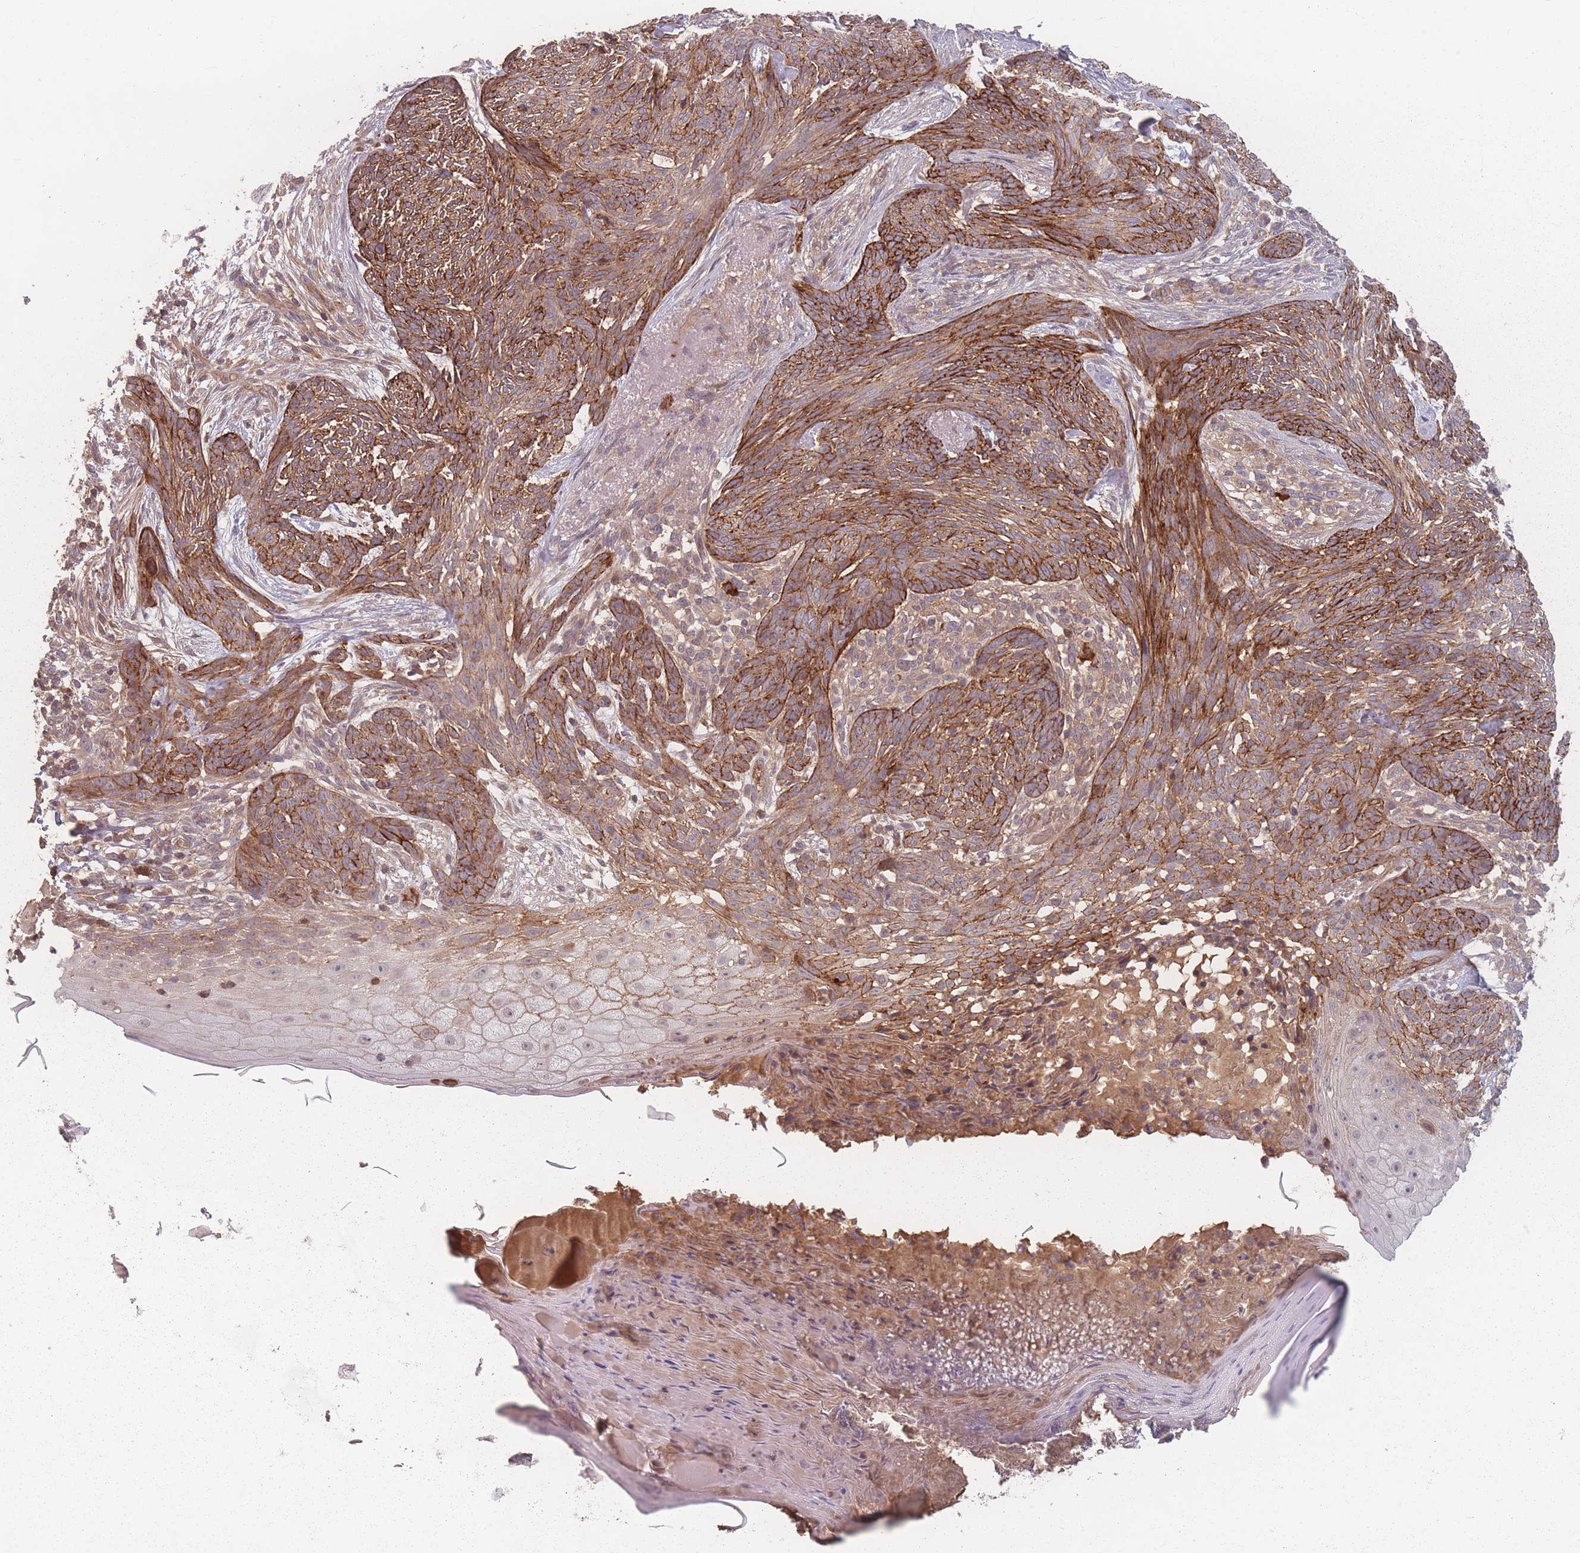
{"staining": {"intensity": "strong", "quantity": ">75%", "location": "cytoplasmic/membranous"}, "tissue": "skin cancer", "cell_type": "Tumor cells", "image_type": "cancer", "snomed": [{"axis": "morphology", "description": "Basal cell carcinoma"}, {"axis": "topography", "description": "Skin"}], "caption": "Tumor cells reveal high levels of strong cytoplasmic/membranous expression in about >75% of cells in human skin cancer (basal cell carcinoma).", "gene": "HAGH", "patient": {"sex": "male", "age": 73}}